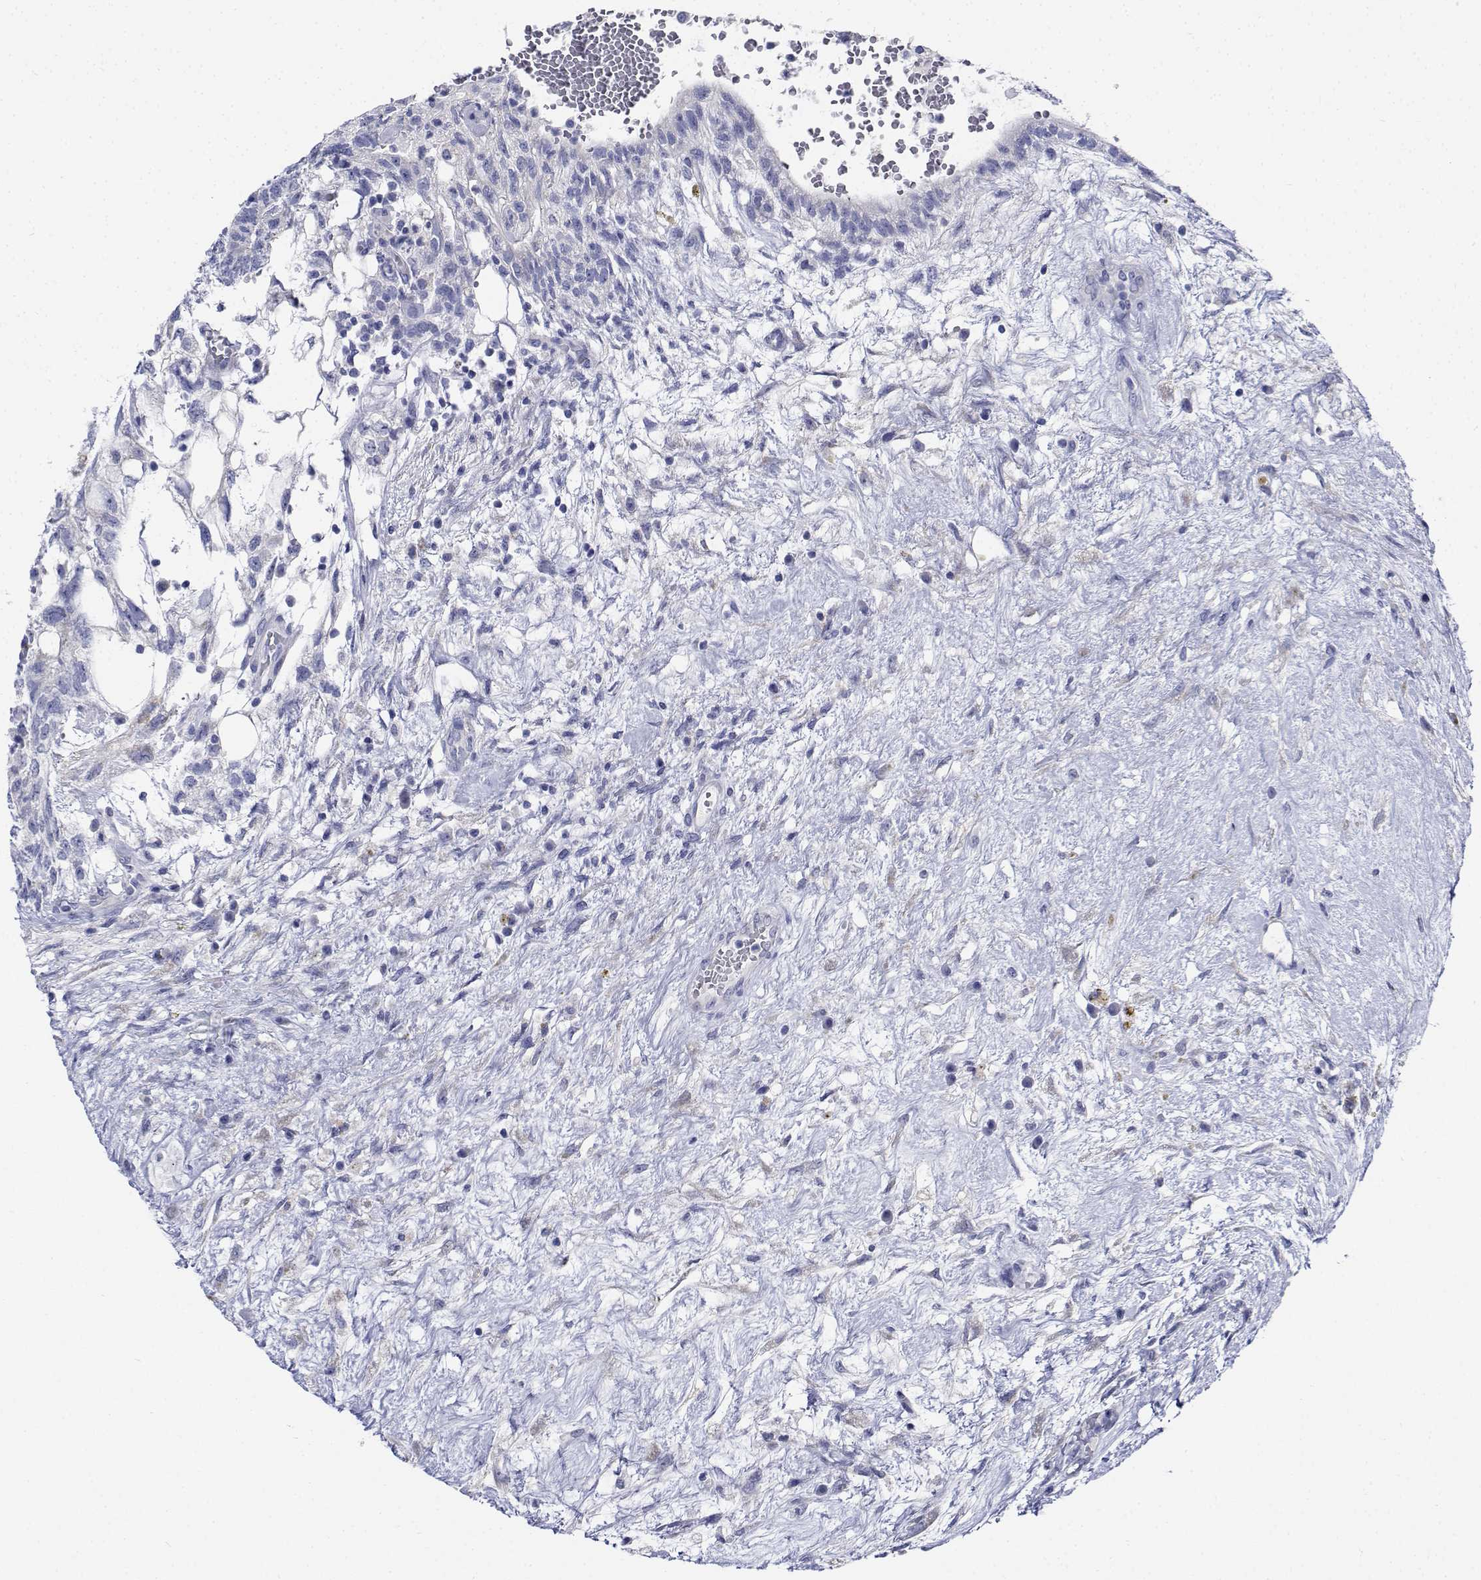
{"staining": {"intensity": "negative", "quantity": "none", "location": "none"}, "tissue": "testis cancer", "cell_type": "Tumor cells", "image_type": "cancer", "snomed": [{"axis": "morphology", "description": "Normal tissue, NOS"}, {"axis": "morphology", "description": "Carcinoma, Embryonal, NOS"}, {"axis": "topography", "description": "Testis"}], "caption": "An immunohistochemistry (IHC) histopathology image of testis embryonal carcinoma is shown. There is no staining in tumor cells of testis embryonal carcinoma.", "gene": "CDHR3", "patient": {"sex": "male", "age": 32}}